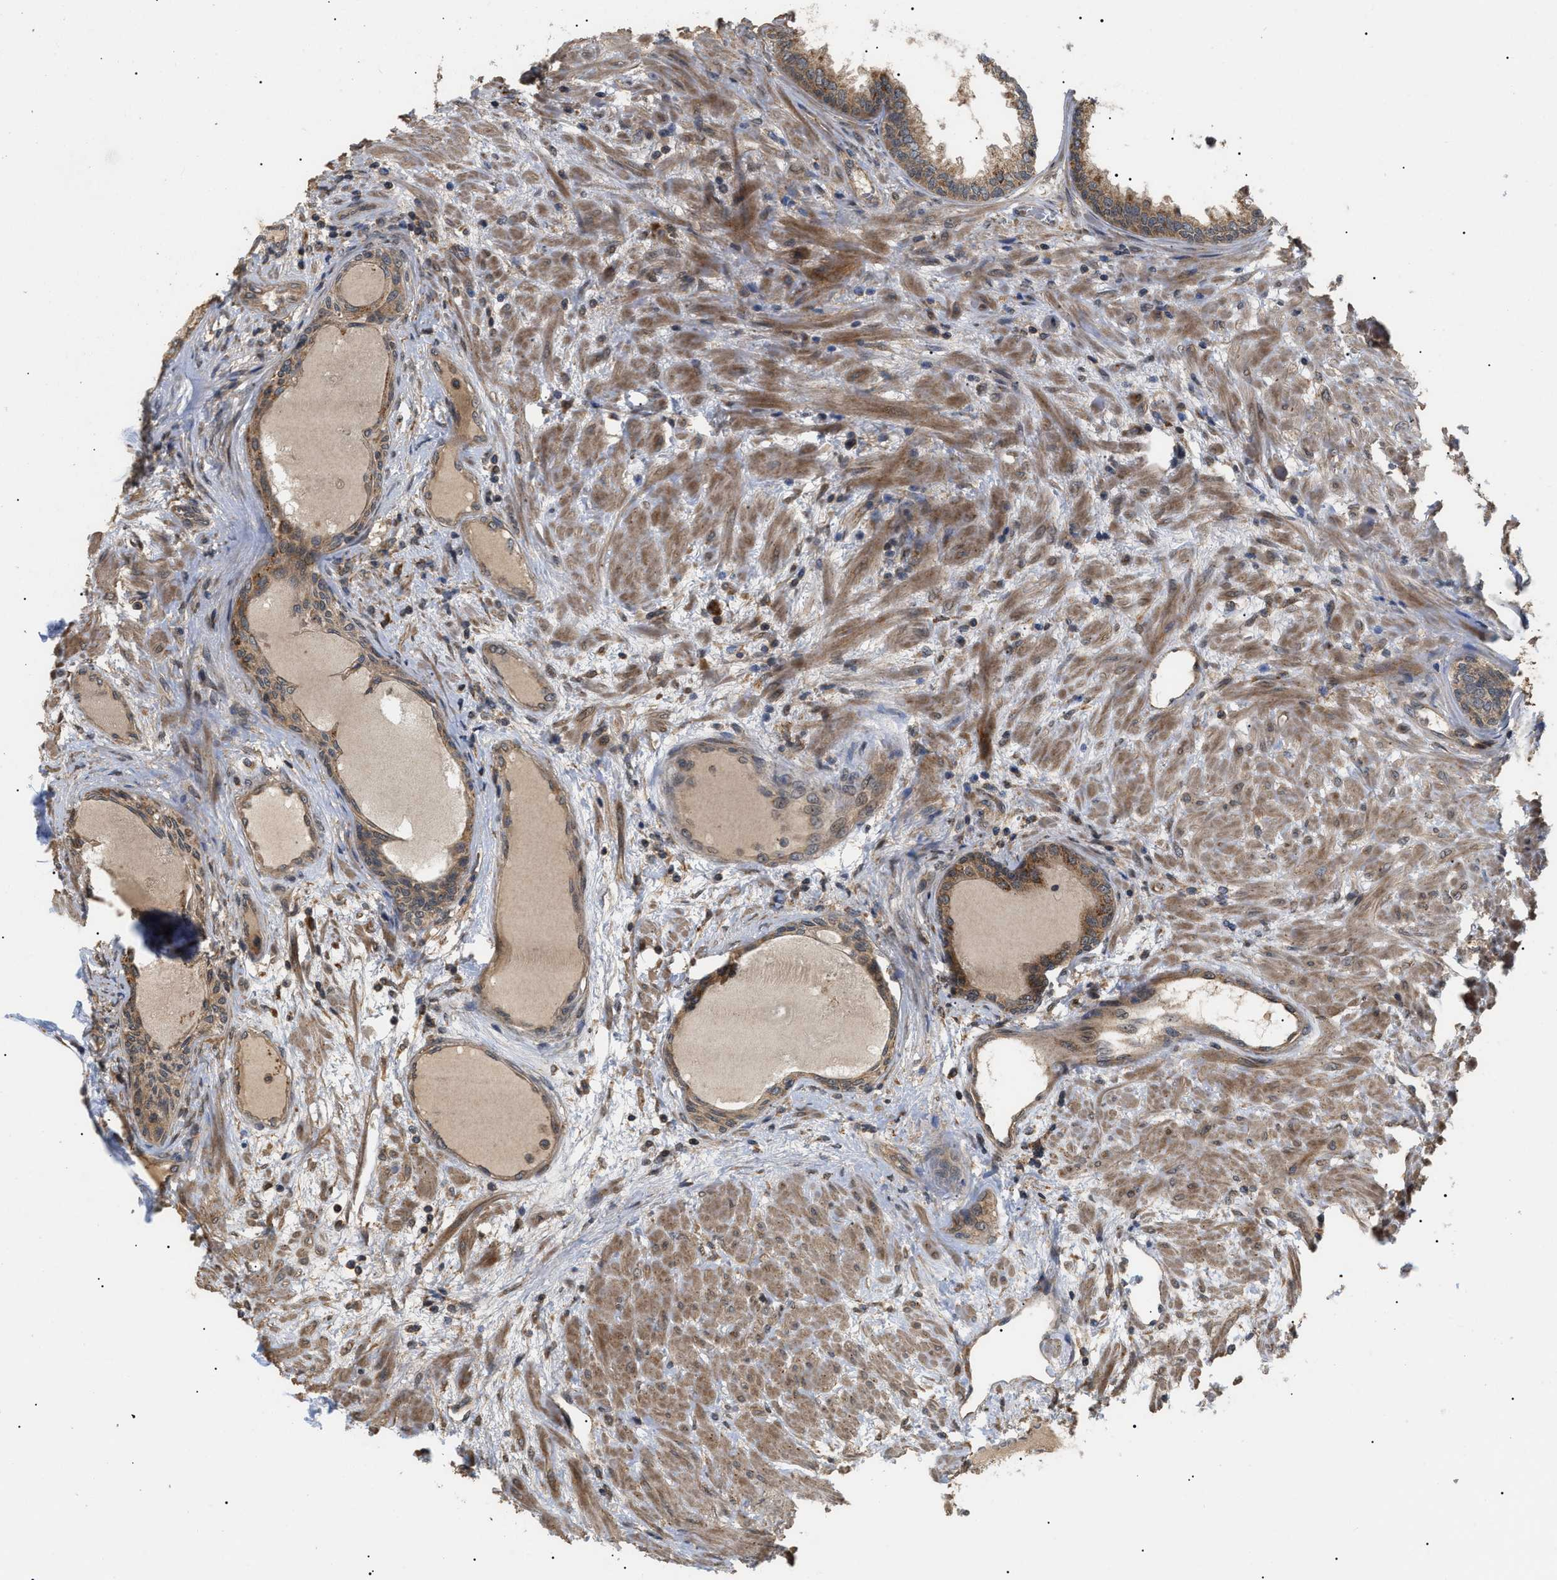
{"staining": {"intensity": "strong", "quantity": ">75%", "location": "cytoplasmic/membranous"}, "tissue": "prostate", "cell_type": "Glandular cells", "image_type": "normal", "snomed": [{"axis": "morphology", "description": "Normal tissue, NOS"}, {"axis": "topography", "description": "Prostate"}], "caption": "Immunohistochemistry (DAB) staining of normal human prostate demonstrates strong cytoplasmic/membranous protein staining in about >75% of glandular cells. (Brightfield microscopy of DAB IHC at high magnification).", "gene": "ASTL", "patient": {"sex": "male", "age": 76}}